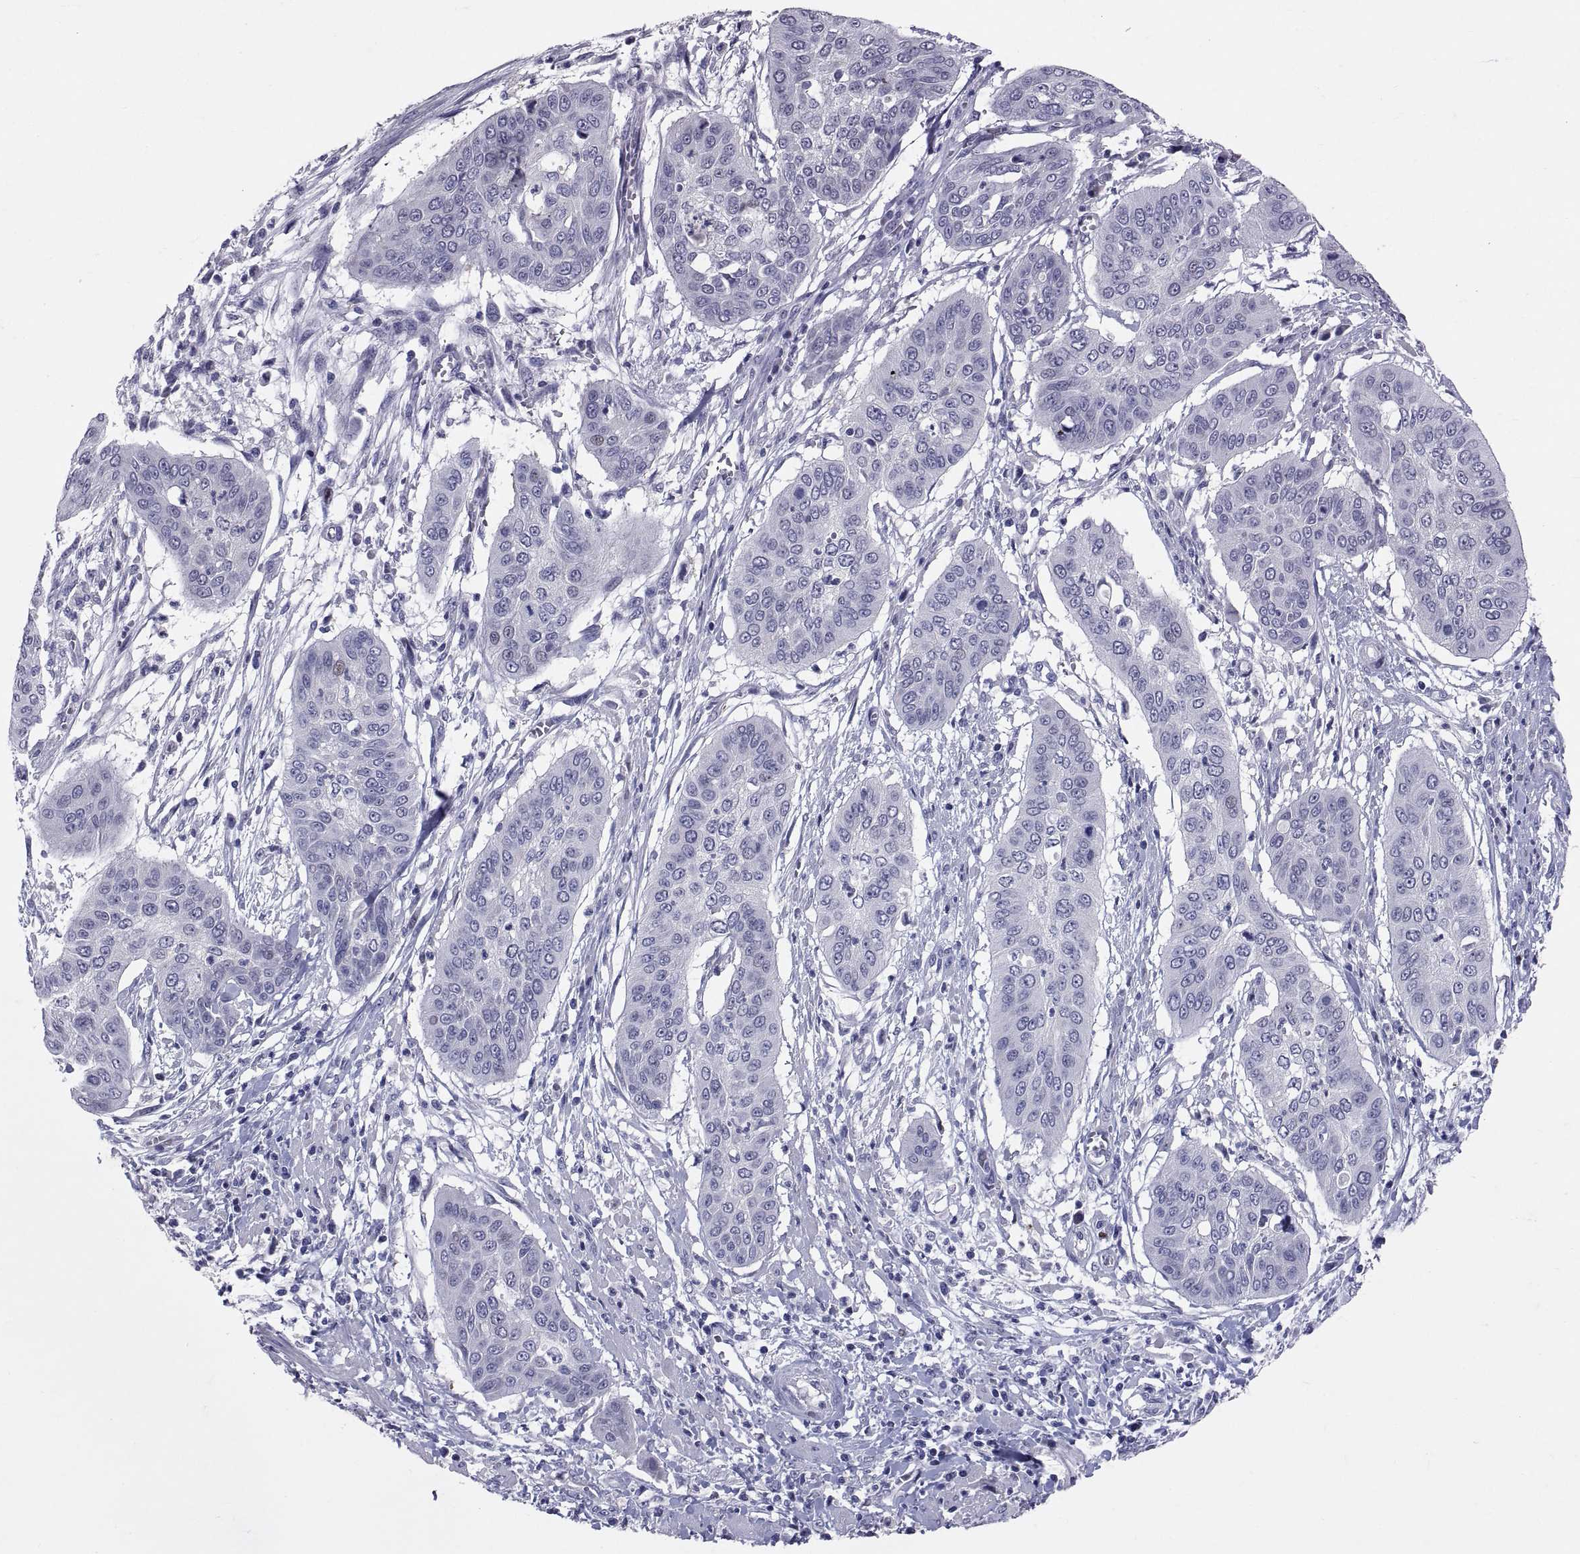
{"staining": {"intensity": "negative", "quantity": "none", "location": "none"}, "tissue": "cervical cancer", "cell_type": "Tumor cells", "image_type": "cancer", "snomed": [{"axis": "morphology", "description": "Squamous cell carcinoma, NOS"}, {"axis": "topography", "description": "Cervix"}], "caption": "Human cervical cancer (squamous cell carcinoma) stained for a protein using IHC reveals no expression in tumor cells.", "gene": "PTN", "patient": {"sex": "female", "age": 39}}